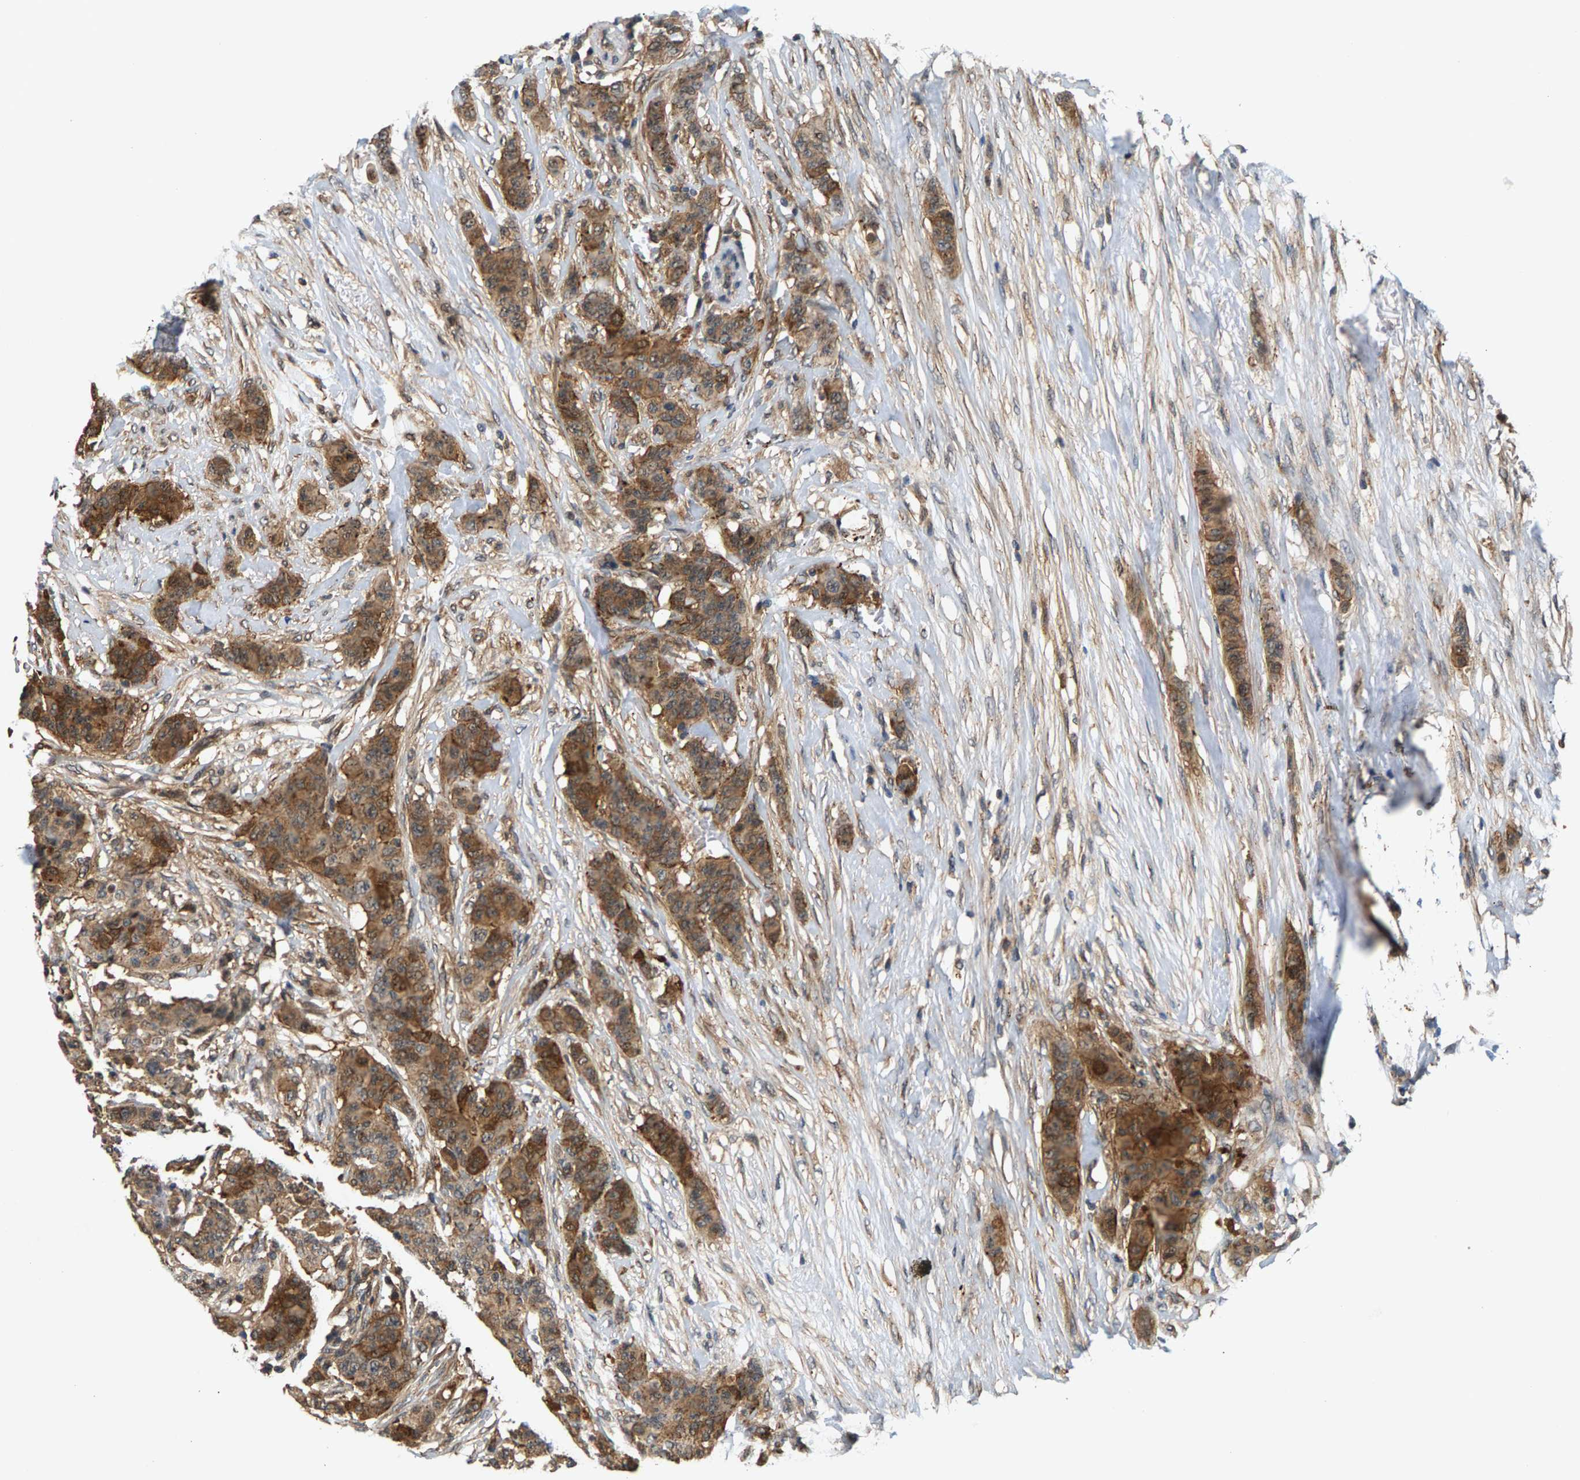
{"staining": {"intensity": "moderate", "quantity": ">75%", "location": "cytoplasmic/membranous"}, "tissue": "breast cancer", "cell_type": "Tumor cells", "image_type": "cancer", "snomed": [{"axis": "morphology", "description": "Duct carcinoma"}, {"axis": "topography", "description": "Breast"}], "caption": "Protein analysis of breast cancer (invasive ductal carcinoma) tissue demonstrates moderate cytoplasmic/membranous positivity in approximately >75% of tumor cells.", "gene": "MAP2K5", "patient": {"sex": "female", "age": 40}}